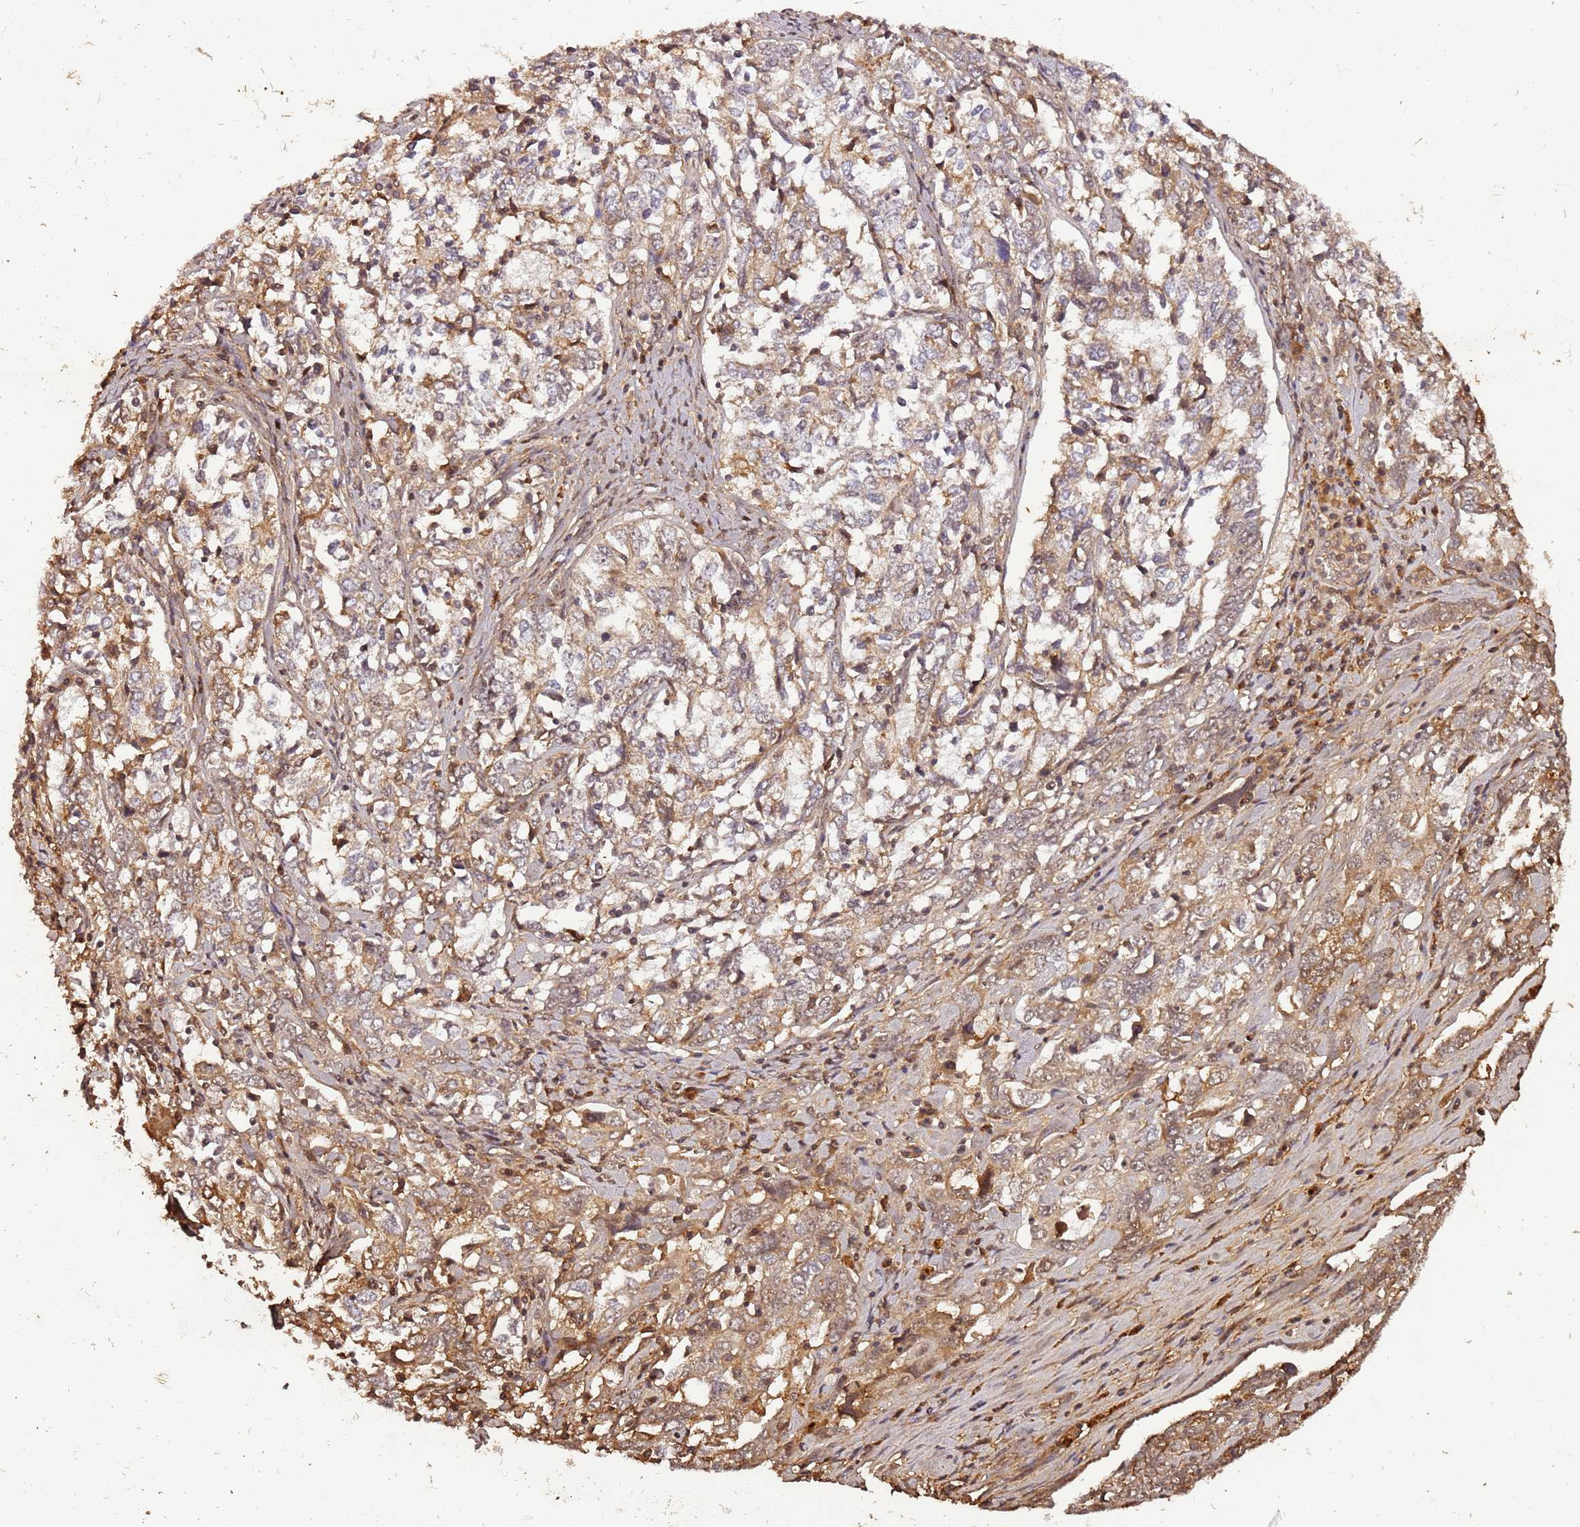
{"staining": {"intensity": "weak", "quantity": "25%-75%", "location": "cytoplasmic/membranous"}, "tissue": "ovarian cancer", "cell_type": "Tumor cells", "image_type": "cancer", "snomed": [{"axis": "morphology", "description": "Carcinoma, endometroid"}, {"axis": "topography", "description": "Ovary"}], "caption": "Immunohistochemistry of human endometroid carcinoma (ovarian) demonstrates low levels of weak cytoplasmic/membranous expression in about 25%-75% of tumor cells.", "gene": "COL1A2", "patient": {"sex": "female", "age": 62}}